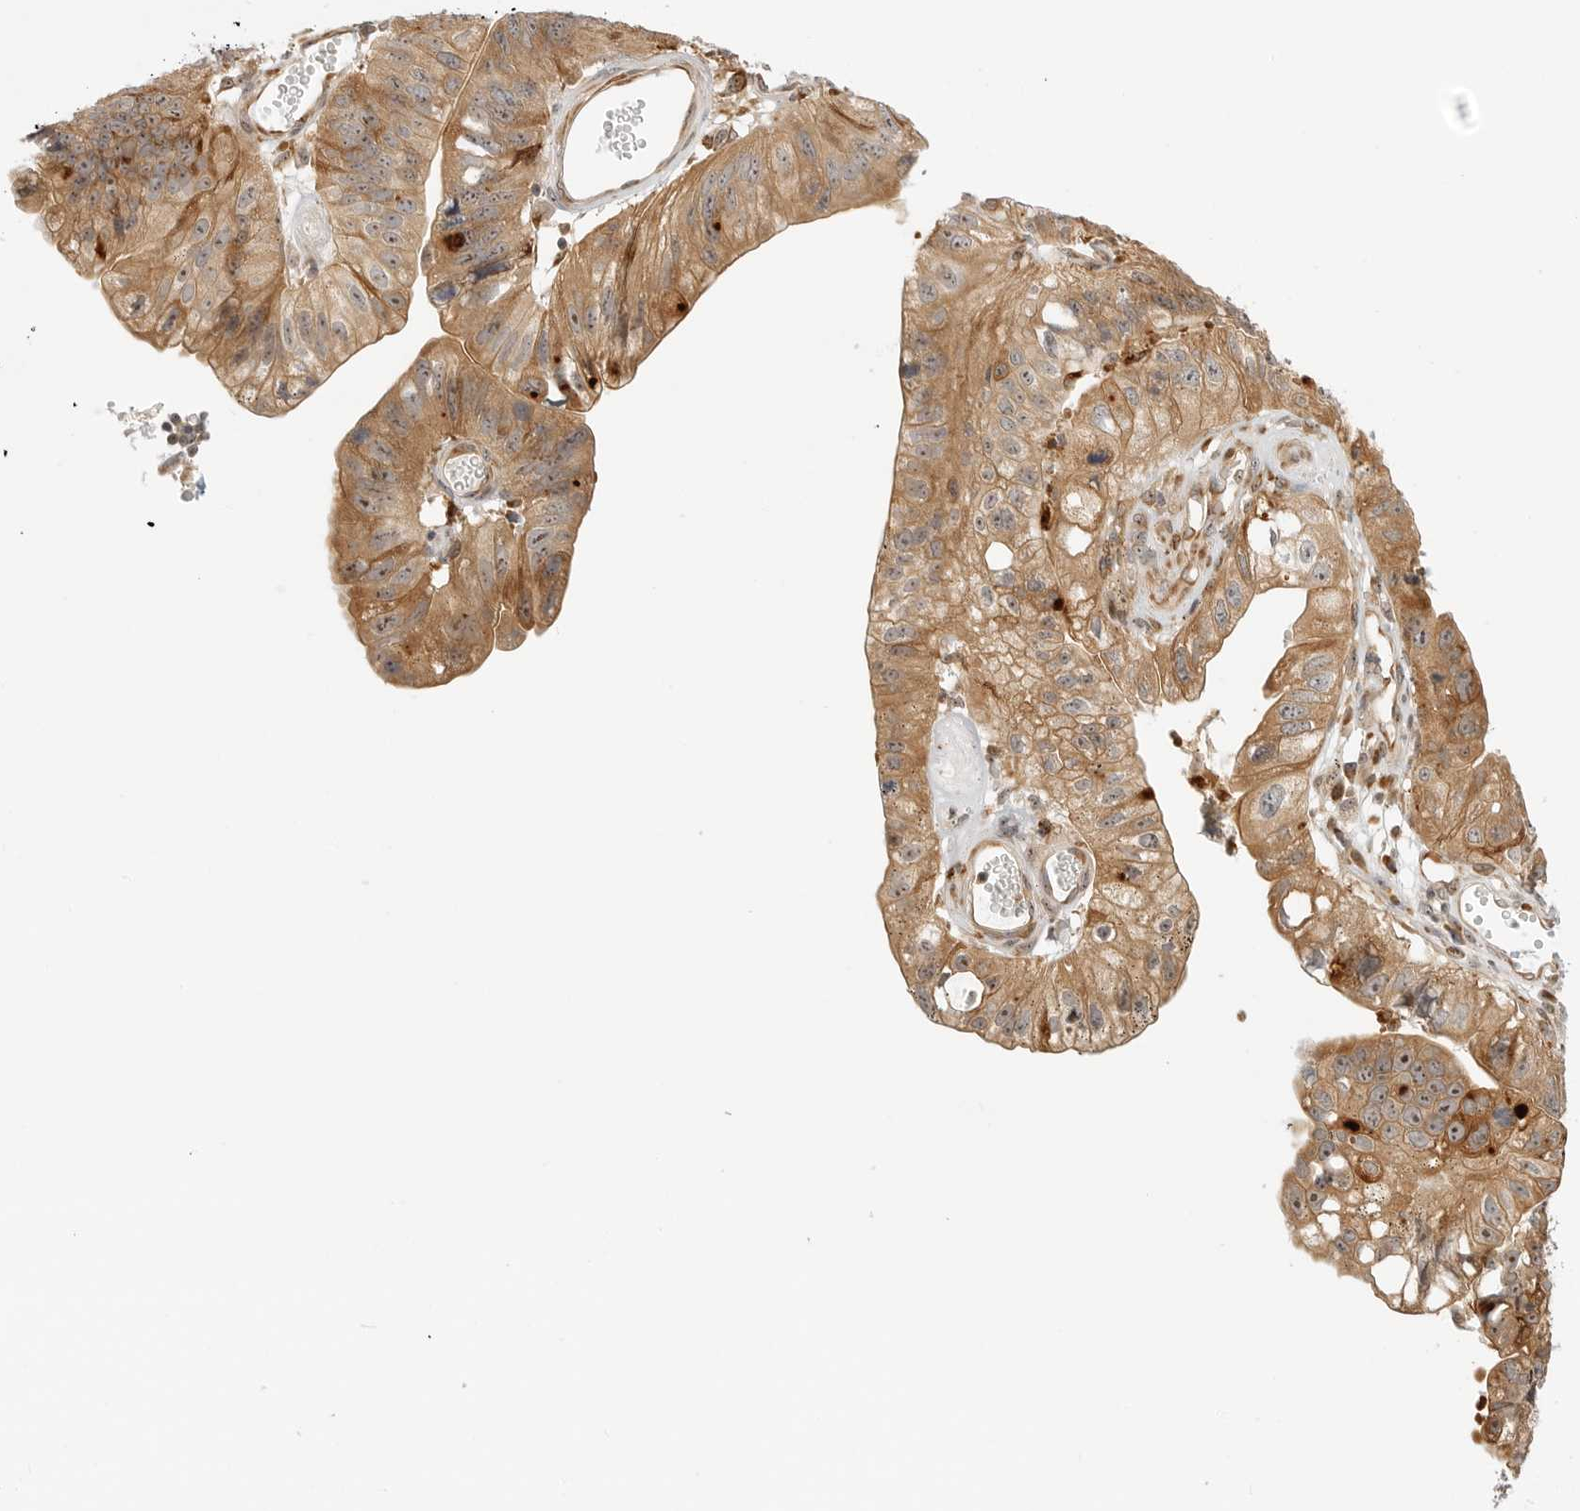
{"staining": {"intensity": "moderate", "quantity": ">75%", "location": "cytoplasmic/membranous,nuclear"}, "tissue": "stomach cancer", "cell_type": "Tumor cells", "image_type": "cancer", "snomed": [{"axis": "morphology", "description": "Adenocarcinoma, NOS"}, {"axis": "topography", "description": "Stomach"}], "caption": "Protein positivity by immunohistochemistry demonstrates moderate cytoplasmic/membranous and nuclear positivity in about >75% of tumor cells in stomach cancer (adenocarcinoma). Nuclei are stained in blue.", "gene": "DSCC1", "patient": {"sex": "male", "age": 59}}